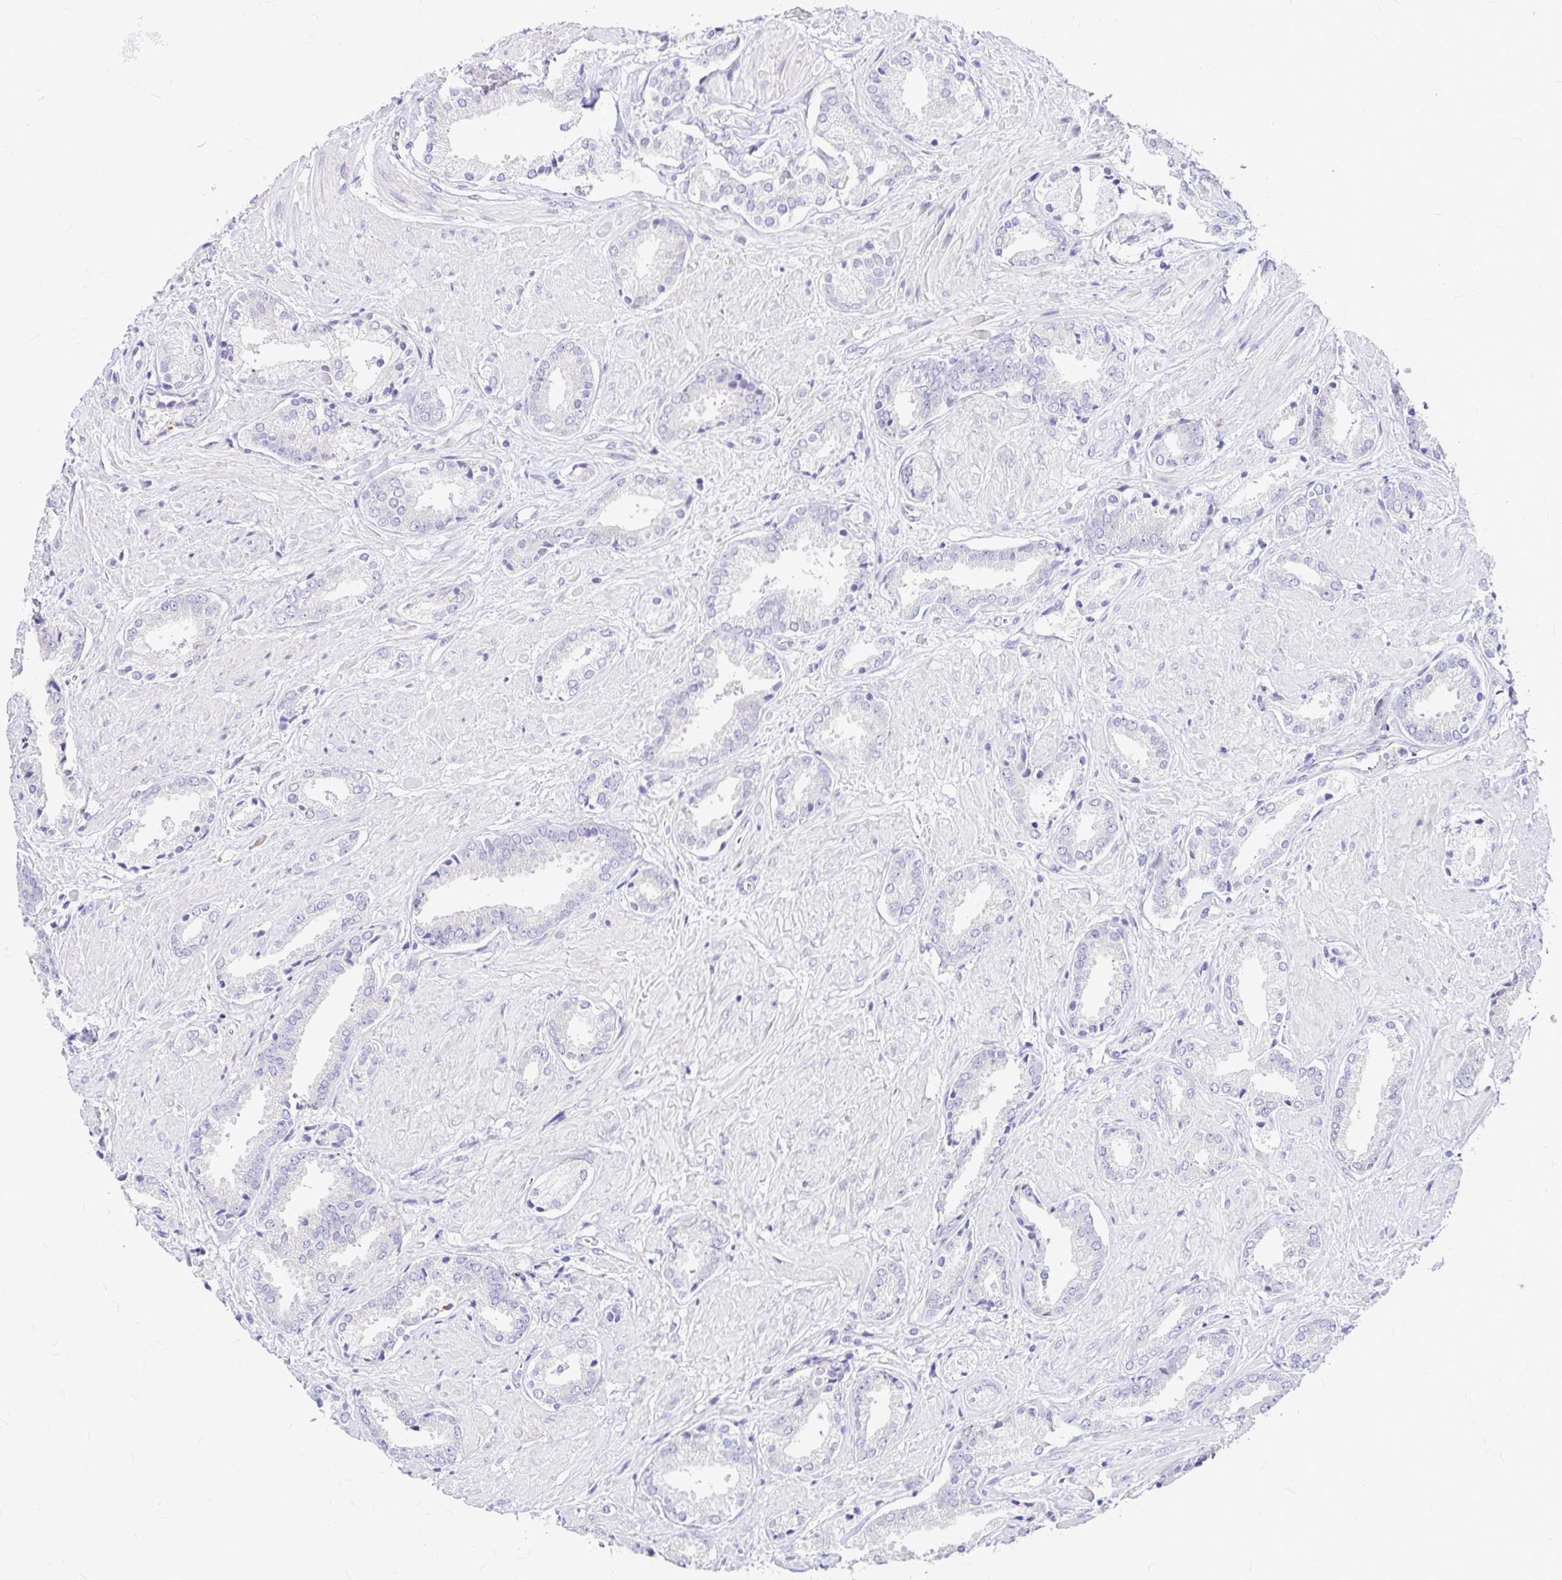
{"staining": {"intensity": "negative", "quantity": "none", "location": "none"}, "tissue": "prostate cancer", "cell_type": "Tumor cells", "image_type": "cancer", "snomed": [{"axis": "morphology", "description": "Adenocarcinoma, High grade"}, {"axis": "topography", "description": "Prostate"}], "caption": "Prostate high-grade adenocarcinoma was stained to show a protein in brown. There is no significant expression in tumor cells.", "gene": "GABBR2", "patient": {"sex": "male", "age": 56}}